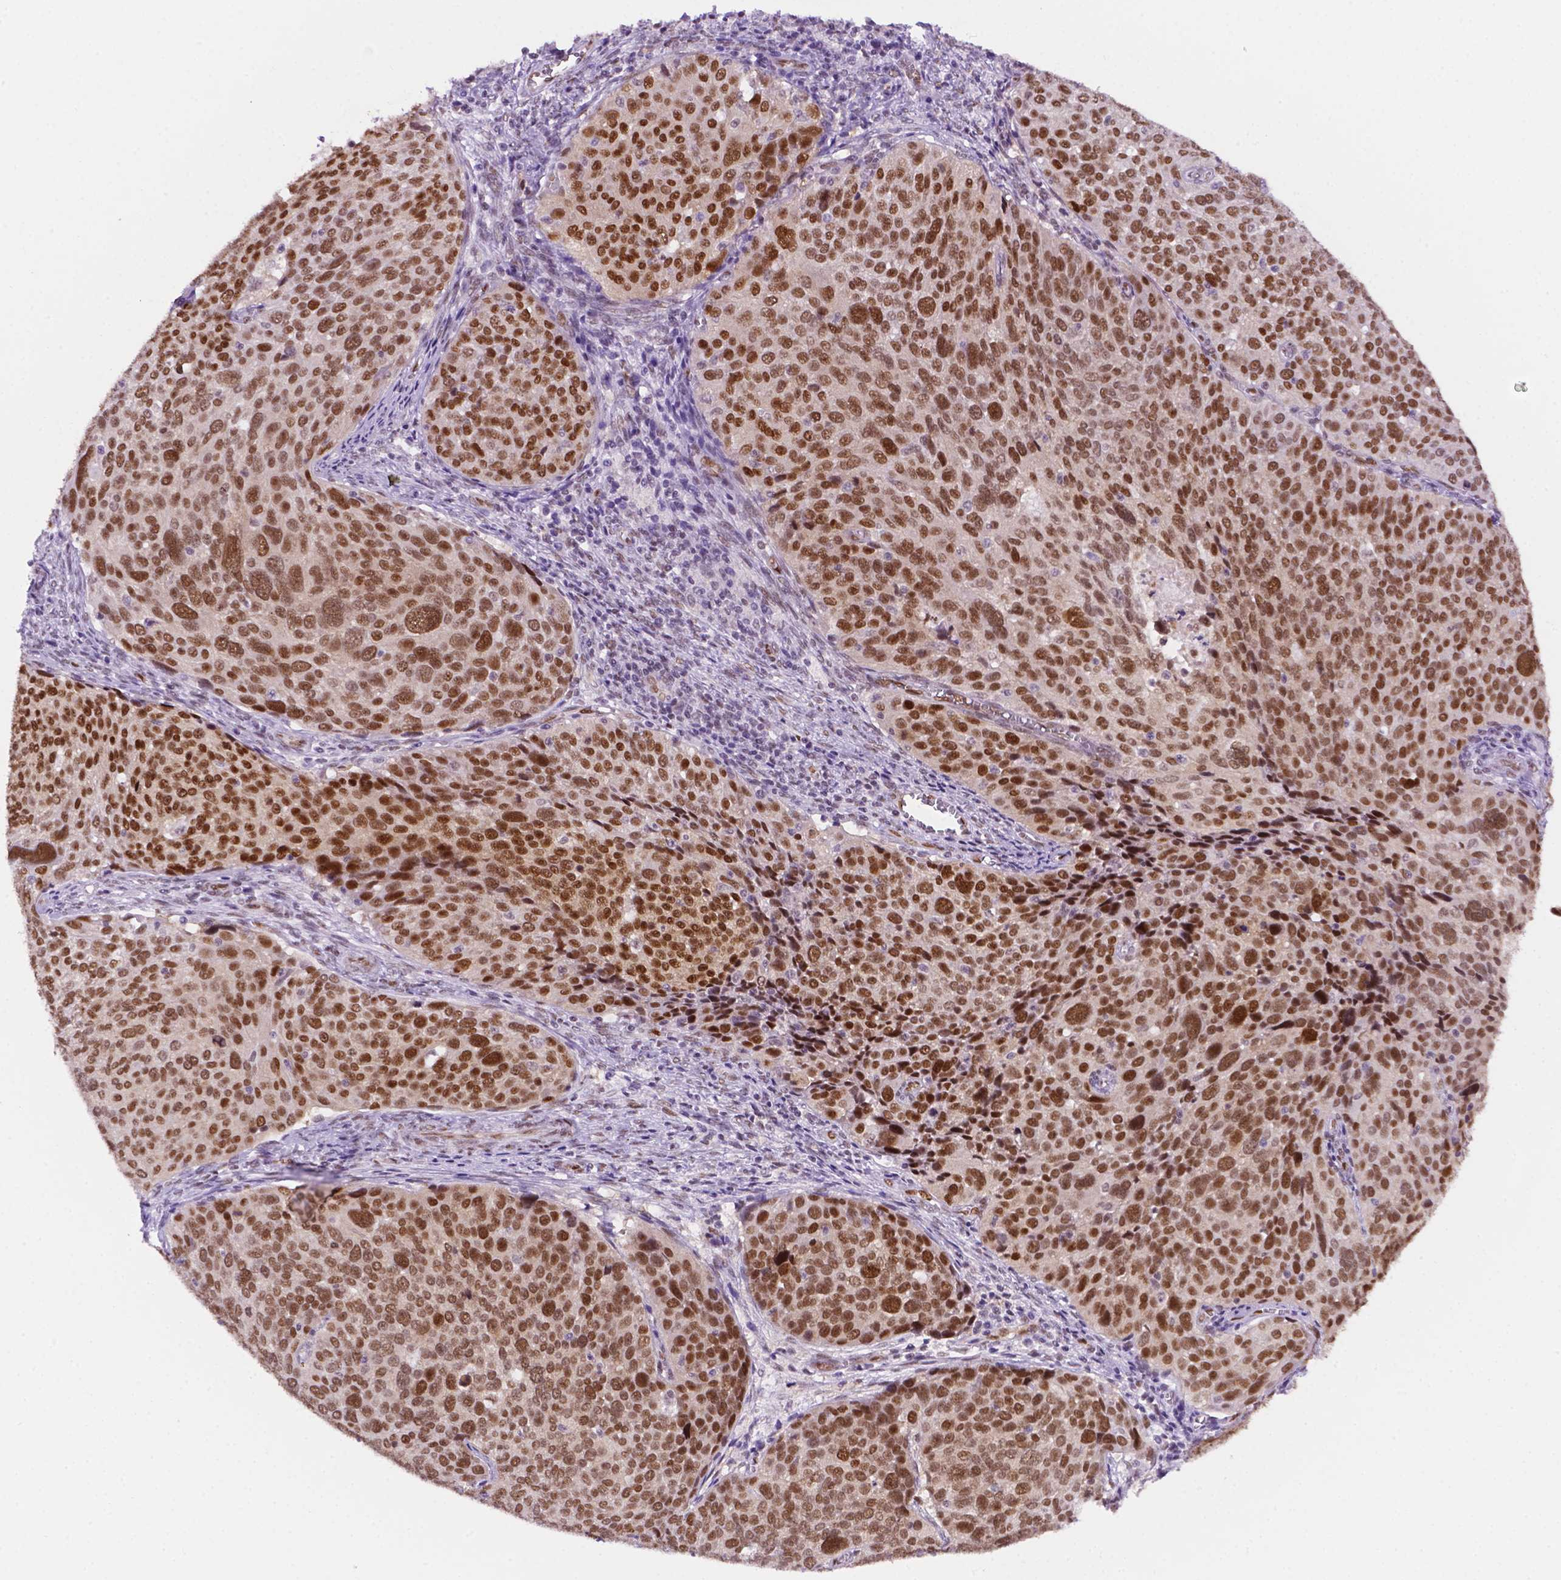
{"staining": {"intensity": "strong", "quantity": ">75%", "location": "nuclear"}, "tissue": "cervical cancer", "cell_type": "Tumor cells", "image_type": "cancer", "snomed": [{"axis": "morphology", "description": "Squamous cell carcinoma, NOS"}, {"axis": "topography", "description": "Cervix"}], "caption": "Immunohistochemical staining of cervical squamous cell carcinoma exhibits high levels of strong nuclear protein expression in approximately >75% of tumor cells. The protein of interest is shown in brown color, while the nuclei are stained blue.", "gene": "ERF", "patient": {"sex": "female", "age": 39}}